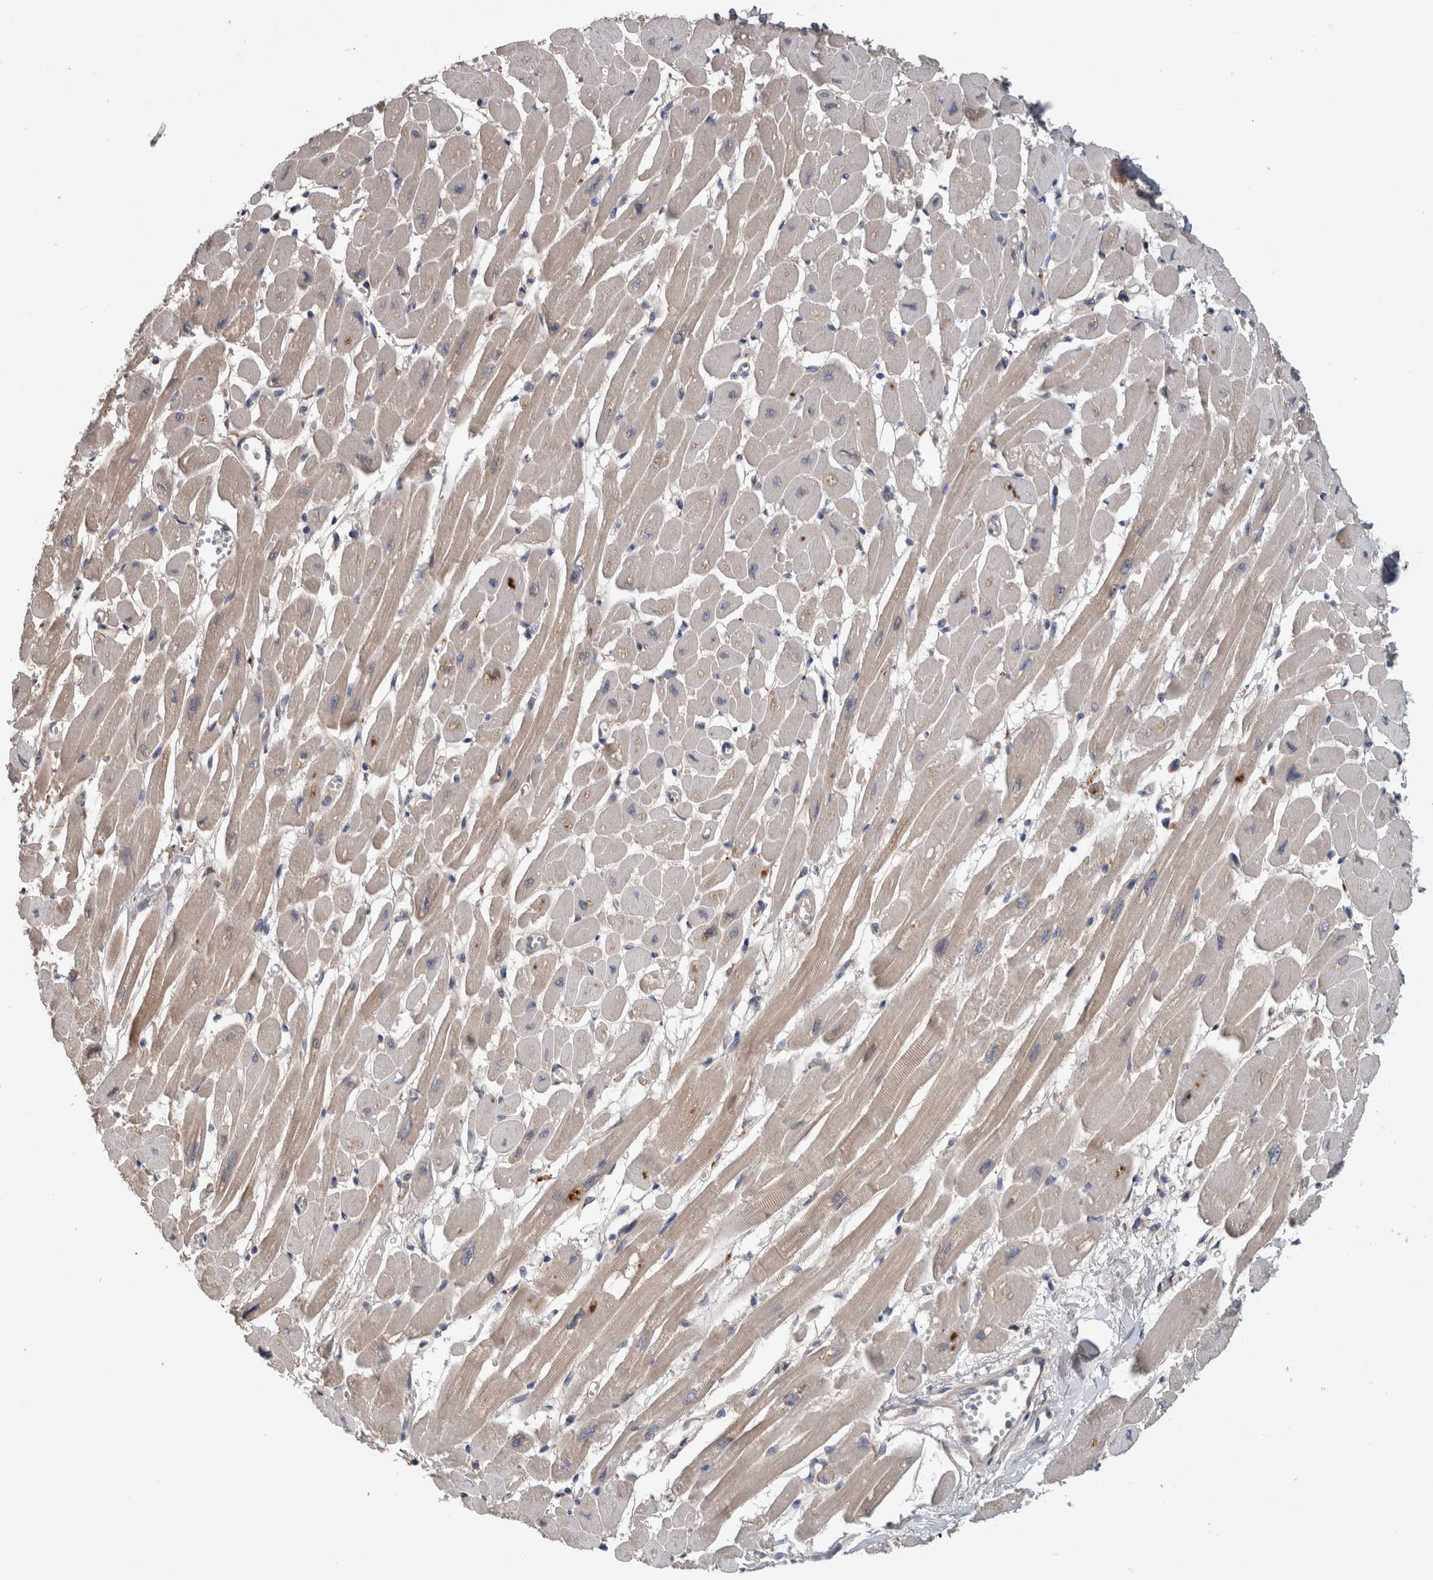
{"staining": {"intensity": "moderate", "quantity": "25%-75%", "location": "cytoplasmic/membranous,nuclear"}, "tissue": "heart muscle", "cell_type": "Cardiomyocytes", "image_type": "normal", "snomed": [{"axis": "morphology", "description": "Normal tissue, NOS"}, {"axis": "topography", "description": "Heart"}], "caption": "Immunohistochemical staining of benign human heart muscle reveals moderate cytoplasmic/membranous,nuclear protein expression in approximately 25%-75% of cardiomyocytes. (IHC, brightfield microscopy, high magnification).", "gene": "TARBP1", "patient": {"sex": "female", "age": 54}}